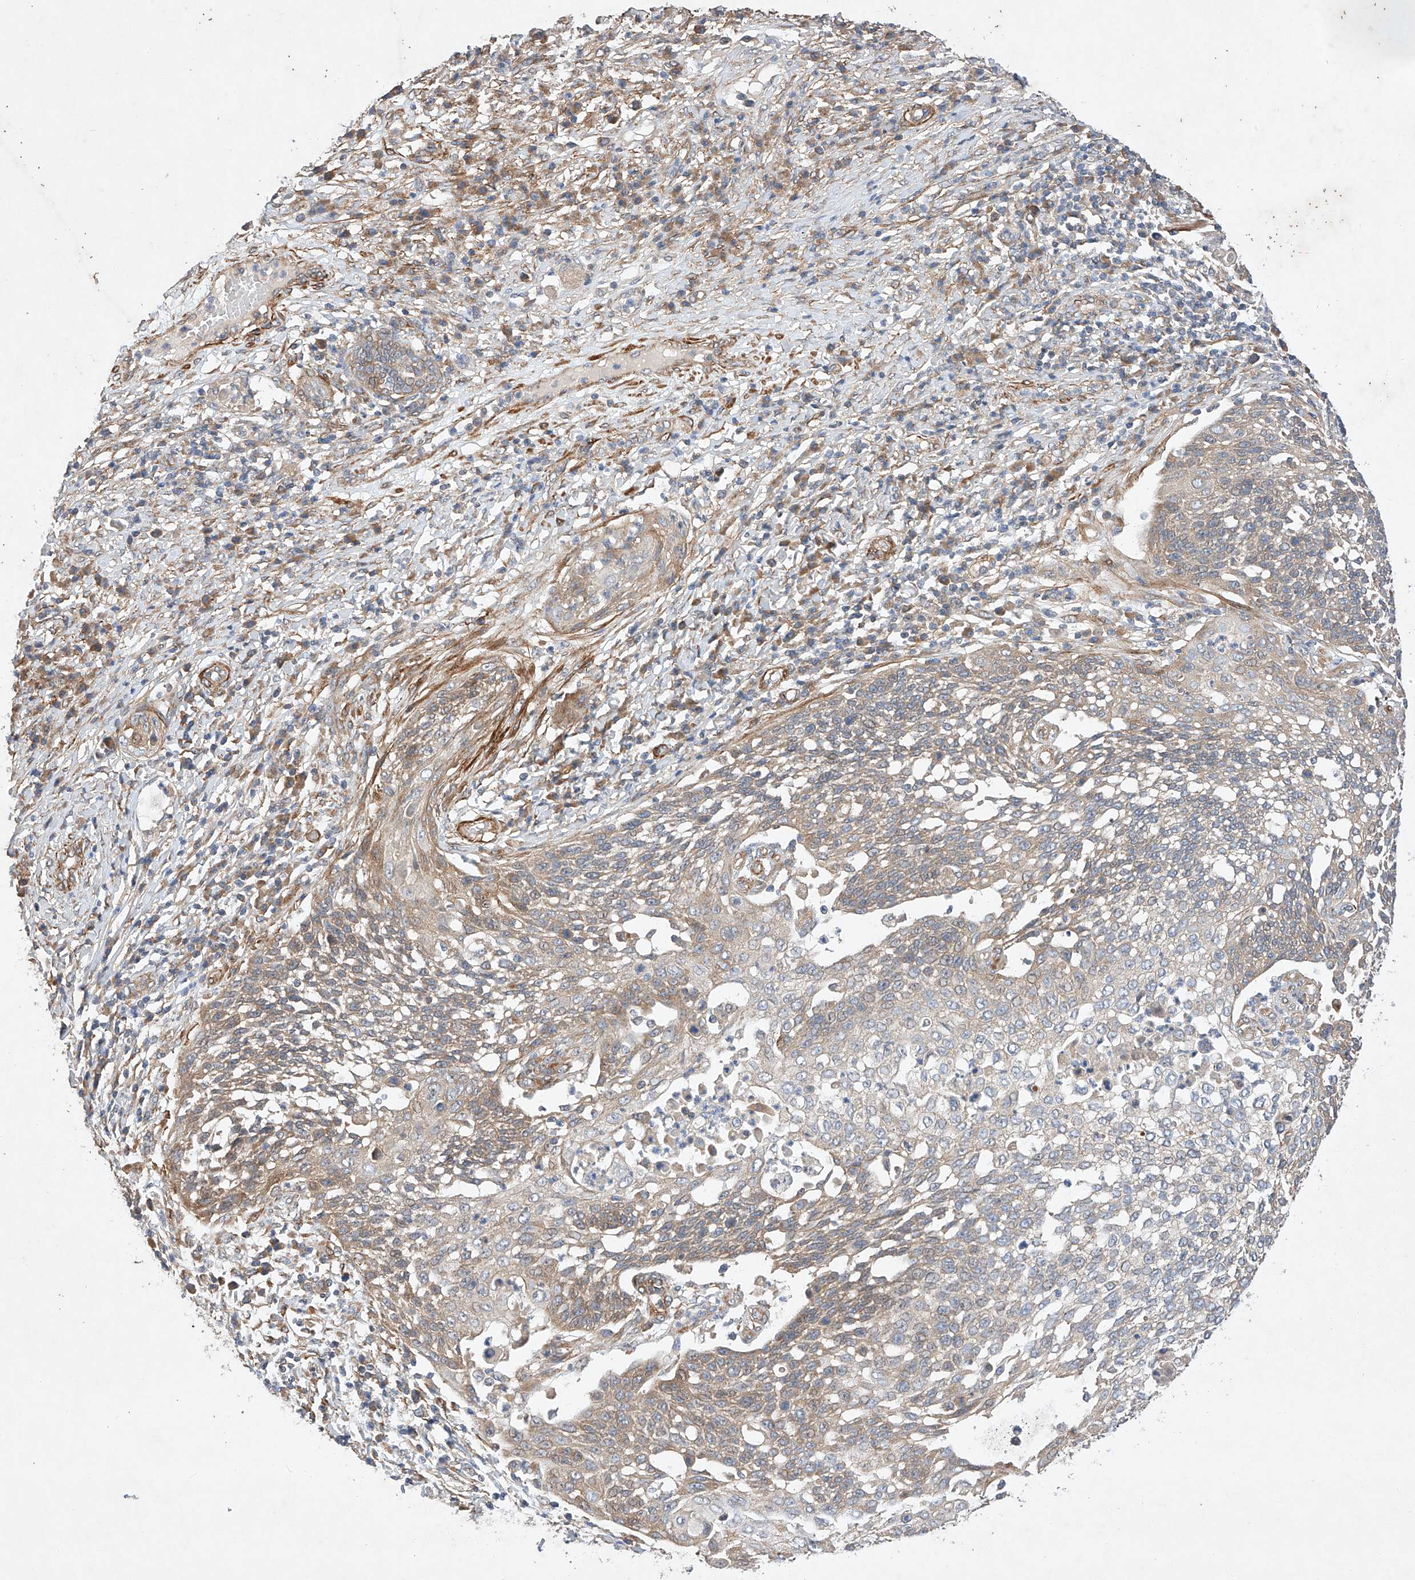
{"staining": {"intensity": "weak", "quantity": ">75%", "location": "cytoplasmic/membranous"}, "tissue": "cervical cancer", "cell_type": "Tumor cells", "image_type": "cancer", "snomed": [{"axis": "morphology", "description": "Squamous cell carcinoma, NOS"}, {"axis": "topography", "description": "Cervix"}], "caption": "Human squamous cell carcinoma (cervical) stained with a brown dye reveals weak cytoplasmic/membranous positive positivity in about >75% of tumor cells.", "gene": "RAB23", "patient": {"sex": "female", "age": 34}}